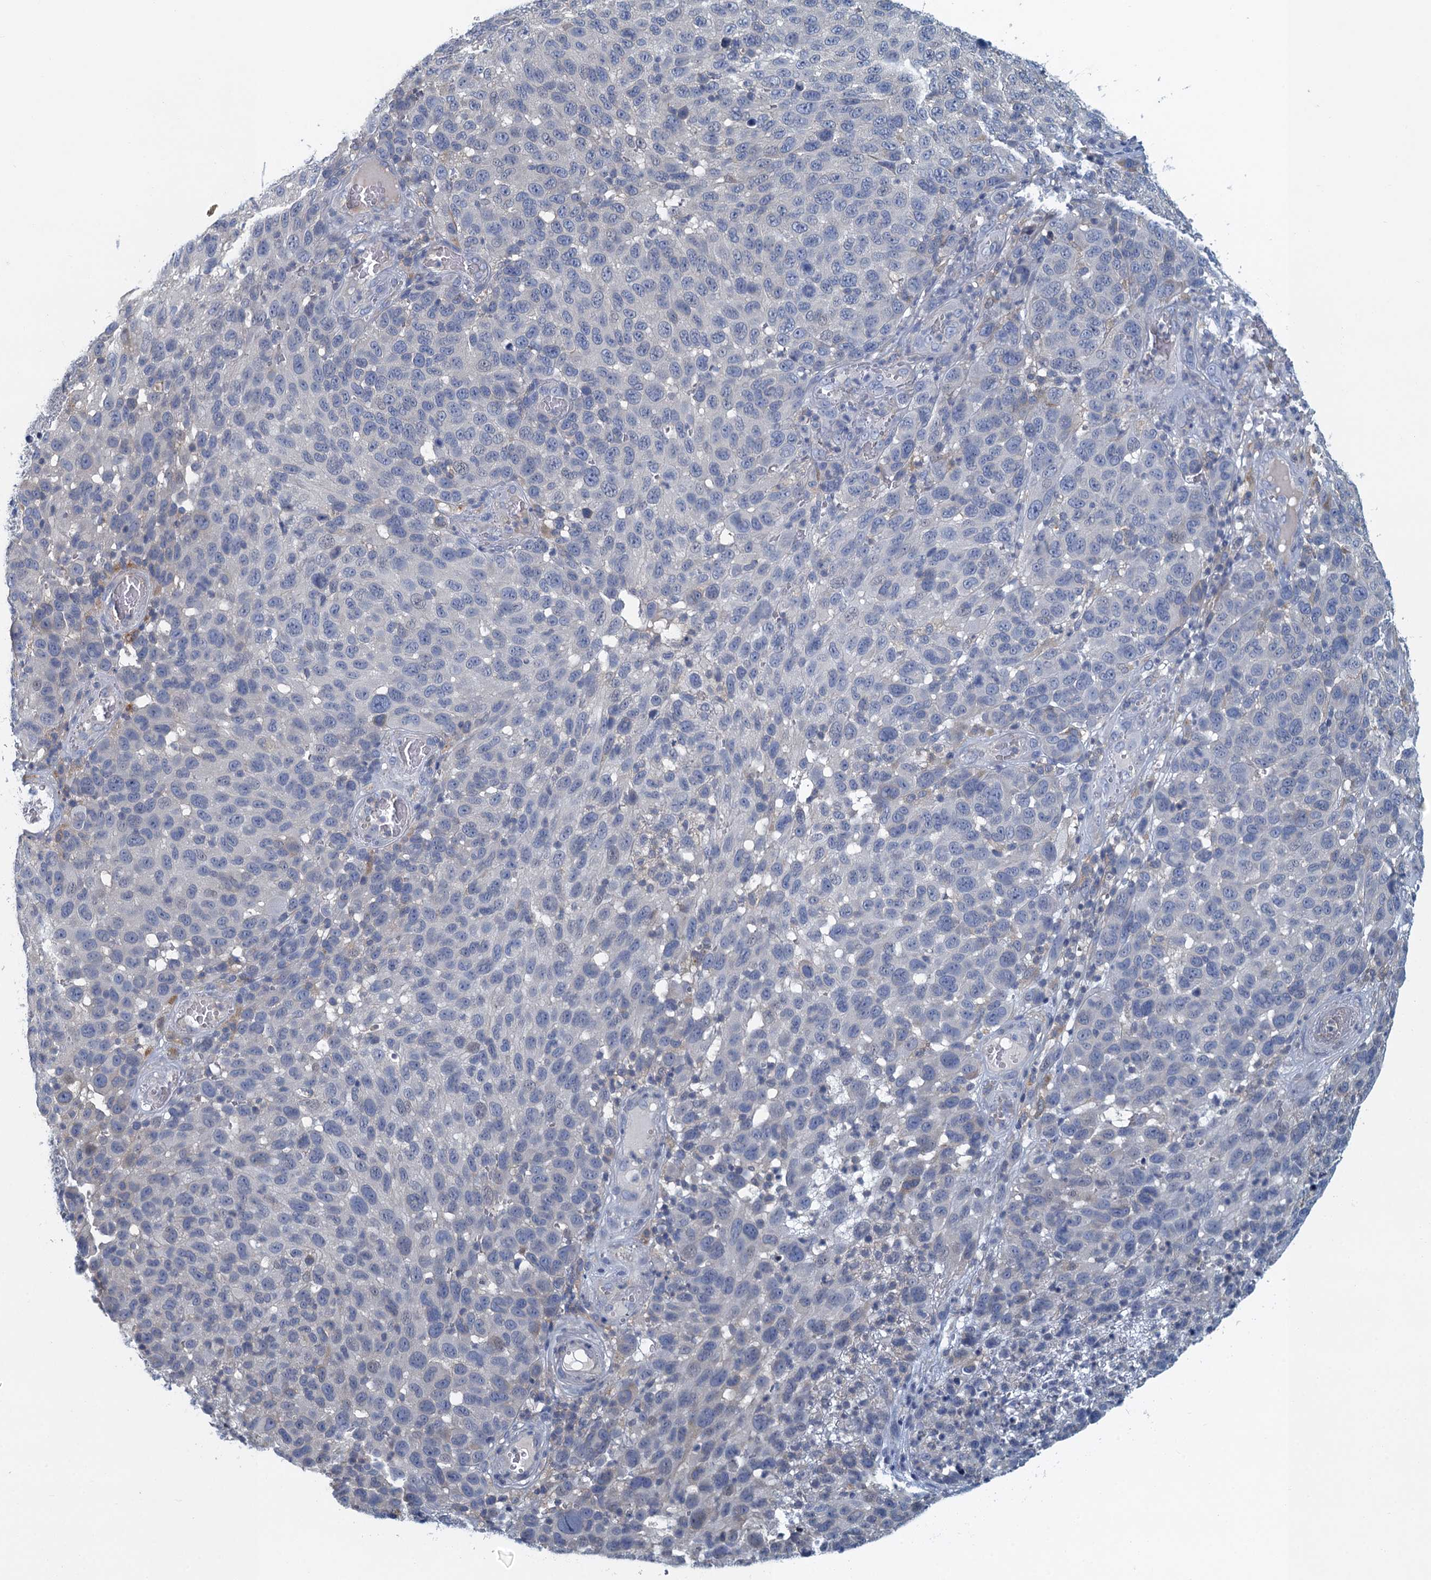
{"staining": {"intensity": "negative", "quantity": "none", "location": "none"}, "tissue": "melanoma", "cell_type": "Tumor cells", "image_type": "cancer", "snomed": [{"axis": "morphology", "description": "Malignant melanoma, NOS"}, {"axis": "topography", "description": "Skin"}], "caption": "Immunohistochemistry (IHC) of malignant melanoma shows no positivity in tumor cells.", "gene": "NCKAP1L", "patient": {"sex": "male", "age": 49}}